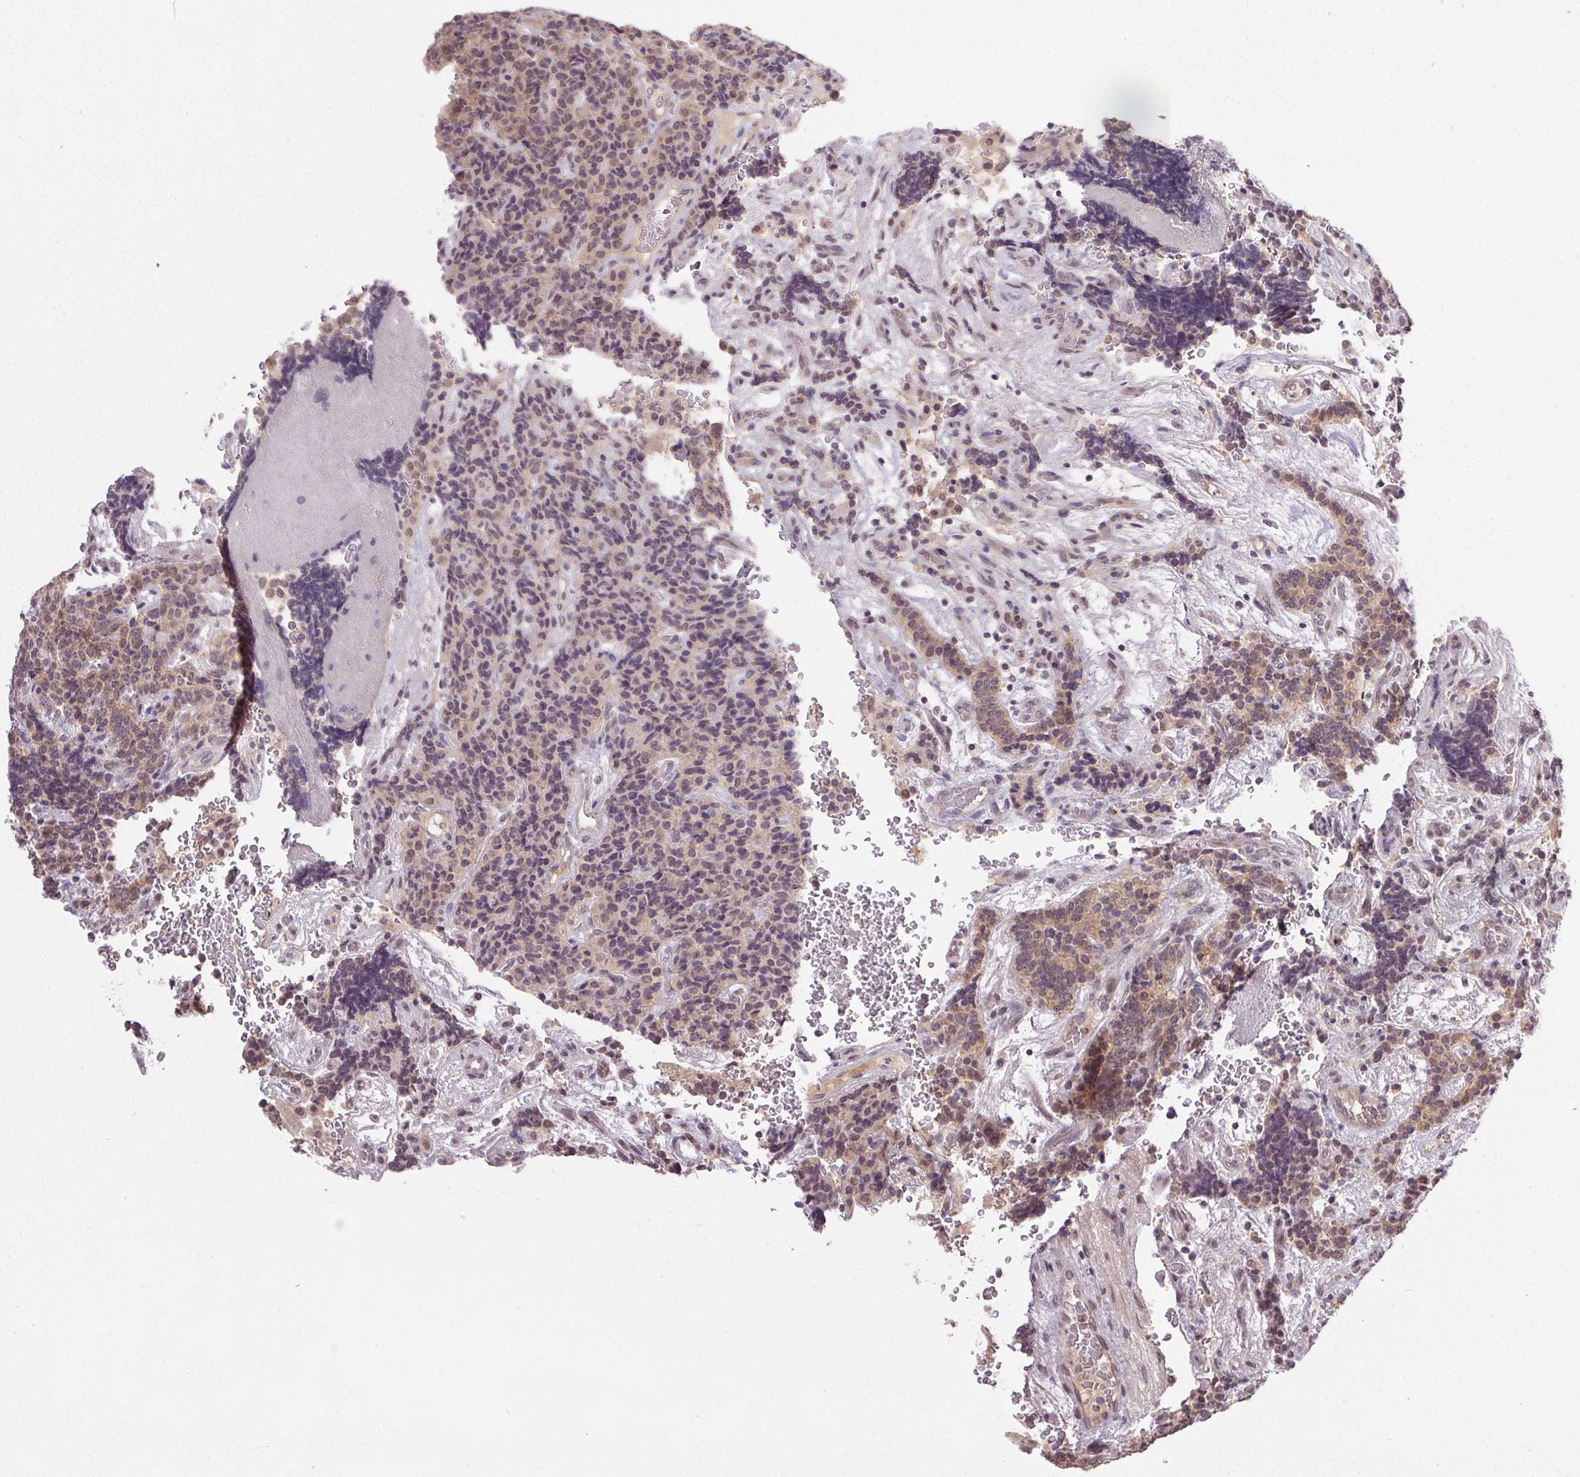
{"staining": {"intensity": "weak", "quantity": ">75%", "location": "cytoplasmic/membranous"}, "tissue": "carcinoid", "cell_type": "Tumor cells", "image_type": "cancer", "snomed": [{"axis": "morphology", "description": "Carcinoid, malignant, NOS"}, {"axis": "topography", "description": "Pancreas"}], "caption": "Carcinoid stained with a protein marker reveals weak staining in tumor cells.", "gene": "PPP4R4", "patient": {"sex": "male", "age": 36}}